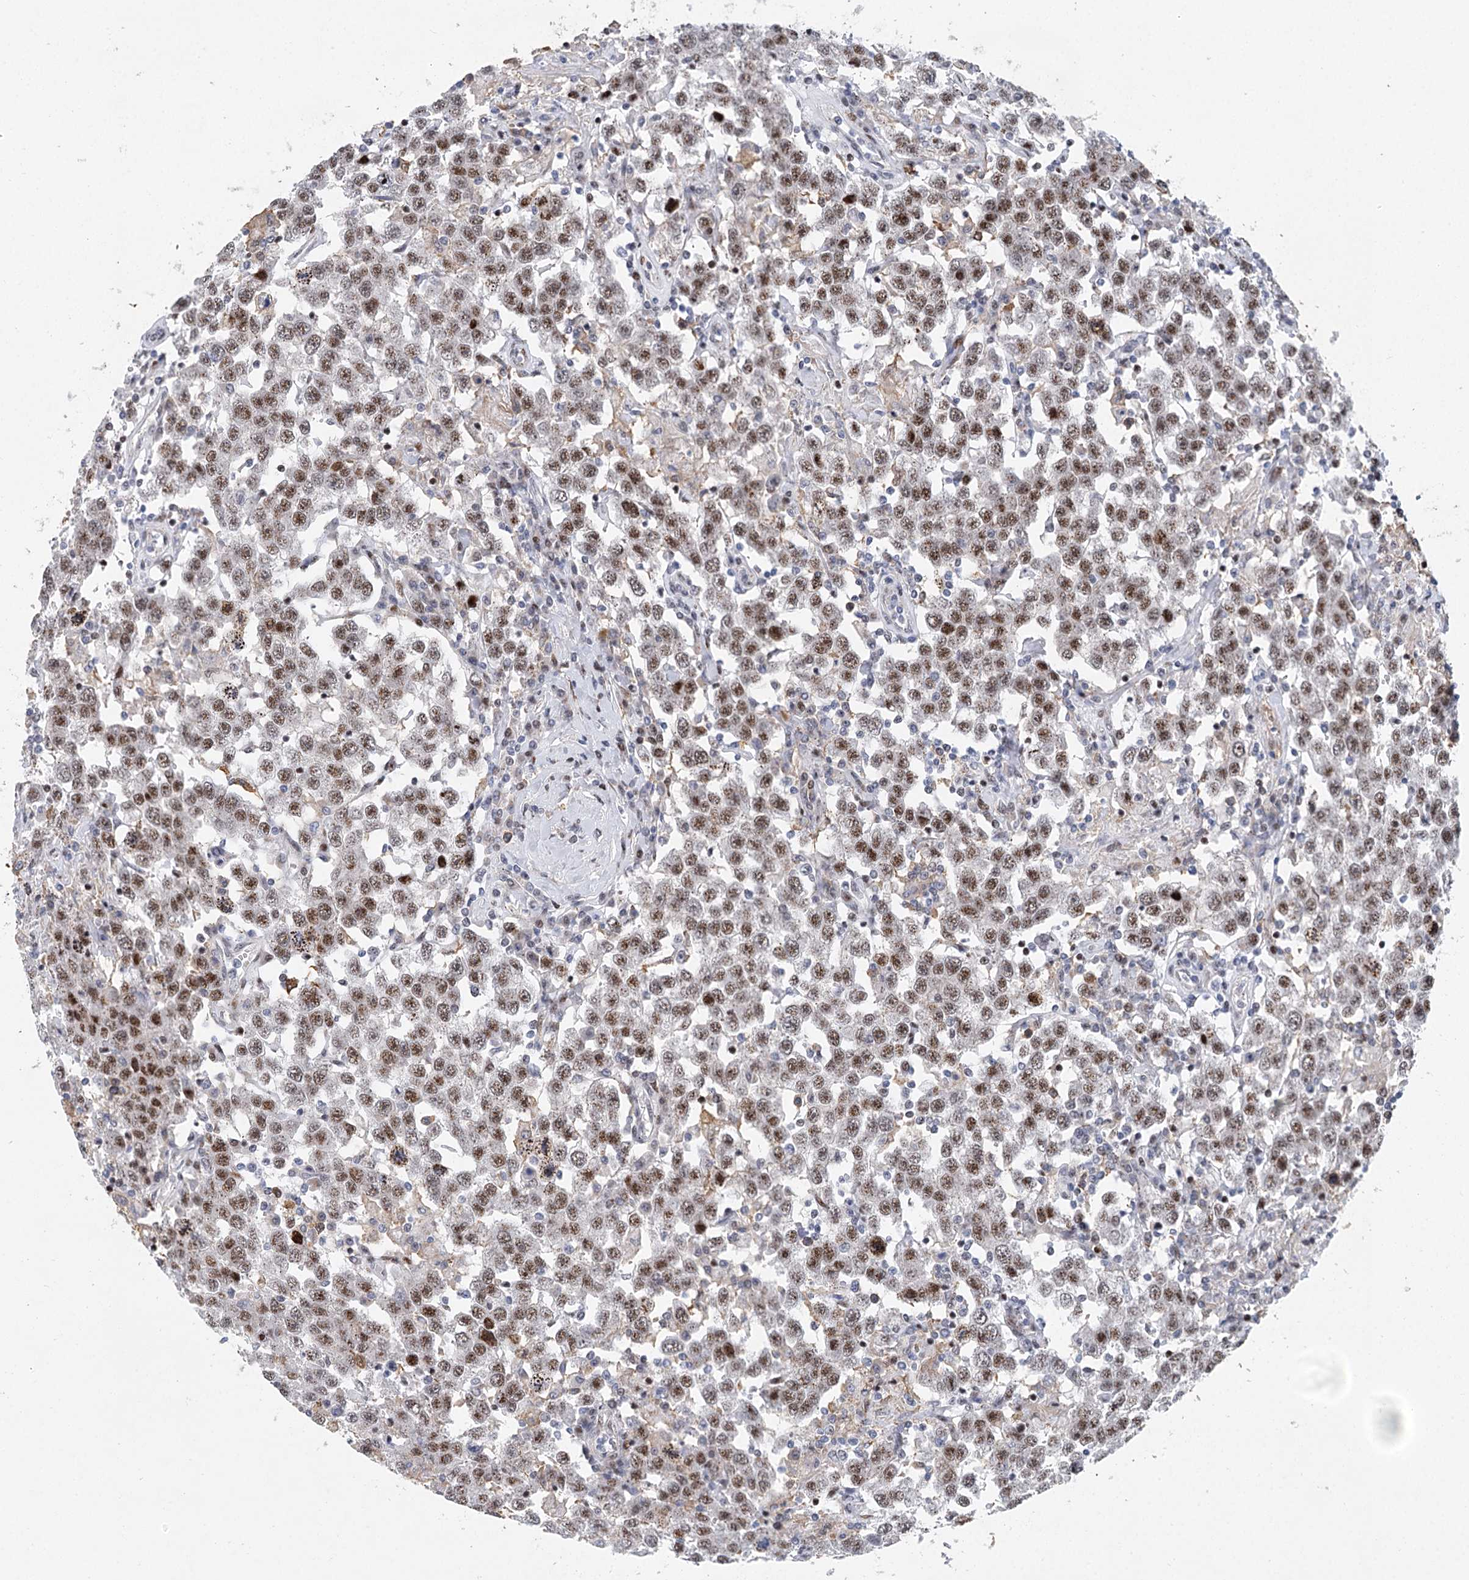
{"staining": {"intensity": "moderate", "quantity": ">75%", "location": "nuclear"}, "tissue": "testis cancer", "cell_type": "Tumor cells", "image_type": "cancer", "snomed": [{"axis": "morphology", "description": "Seminoma, NOS"}, {"axis": "topography", "description": "Testis"}], "caption": "Immunohistochemical staining of human testis cancer (seminoma) demonstrates medium levels of moderate nuclear protein staining in about >75% of tumor cells. The staining was performed using DAB (3,3'-diaminobenzidine), with brown indicating positive protein expression. Nuclei are stained blue with hematoxylin.", "gene": "CAMTA1", "patient": {"sex": "male", "age": 41}}